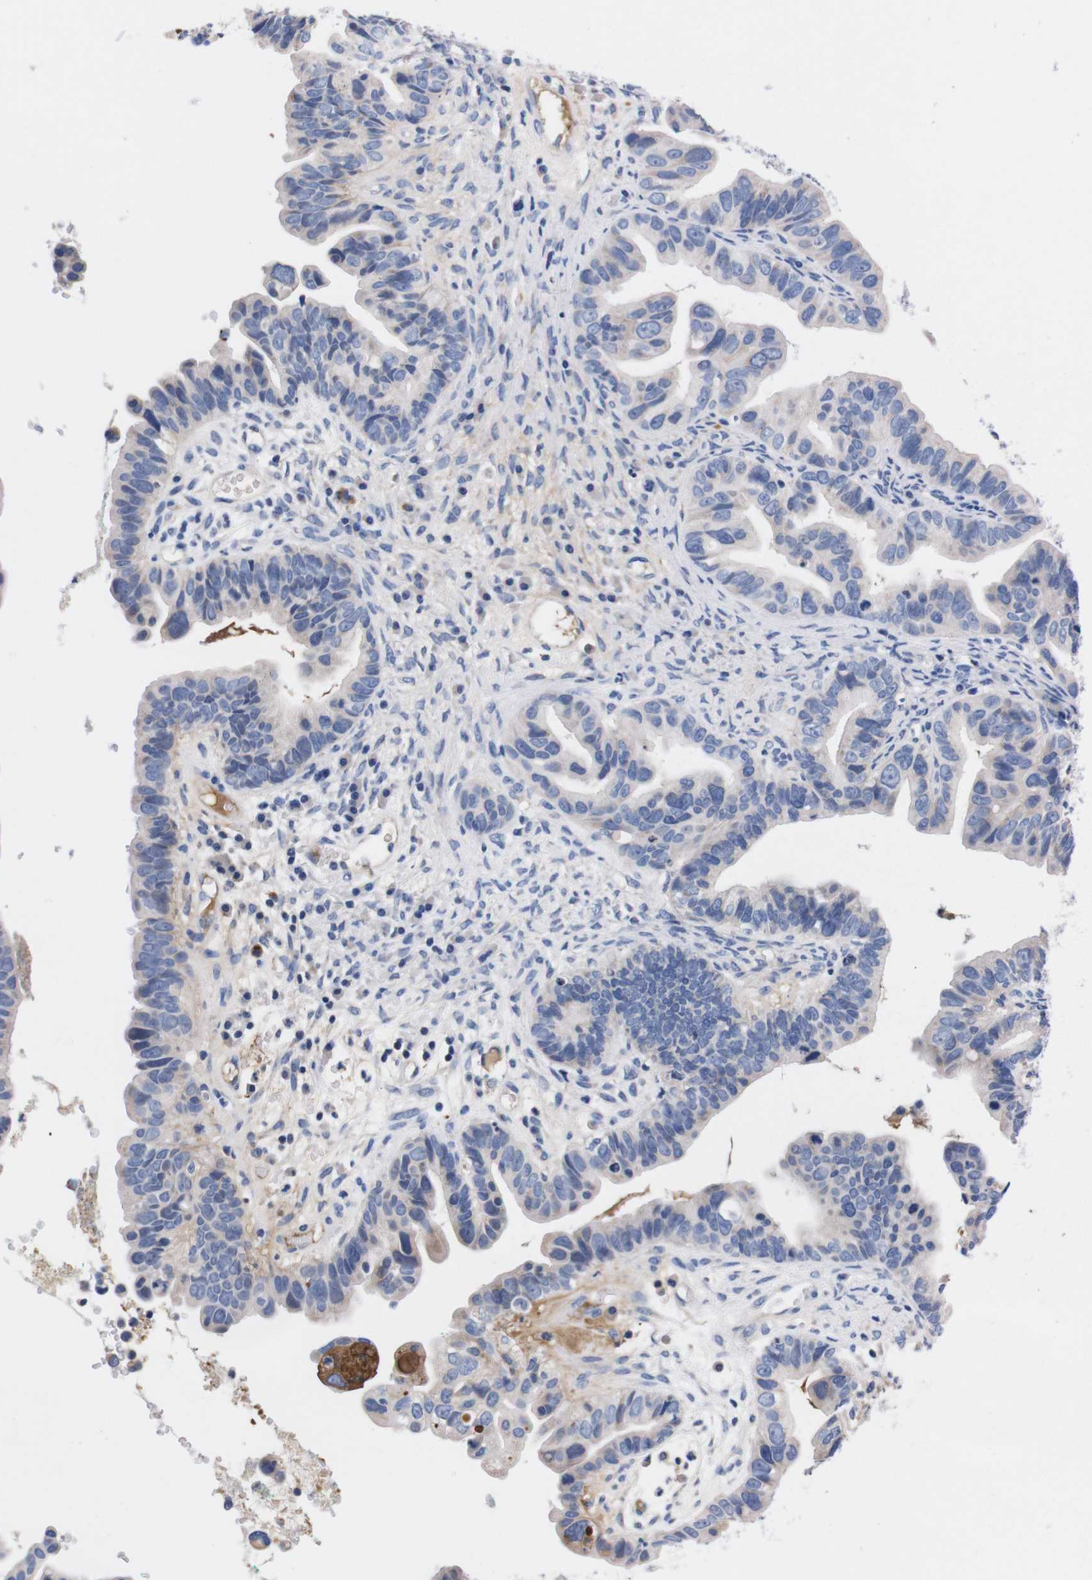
{"staining": {"intensity": "negative", "quantity": "none", "location": "none"}, "tissue": "ovarian cancer", "cell_type": "Tumor cells", "image_type": "cancer", "snomed": [{"axis": "morphology", "description": "Cystadenocarcinoma, serous, NOS"}, {"axis": "topography", "description": "Ovary"}], "caption": "IHC histopathology image of ovarian serous cystadenocarcinoma stained for a protein (brown), which exhibits no positivity in tumor cells.", "gene": "FAM210A", "patient": {"sex": "female", "age": 56}}